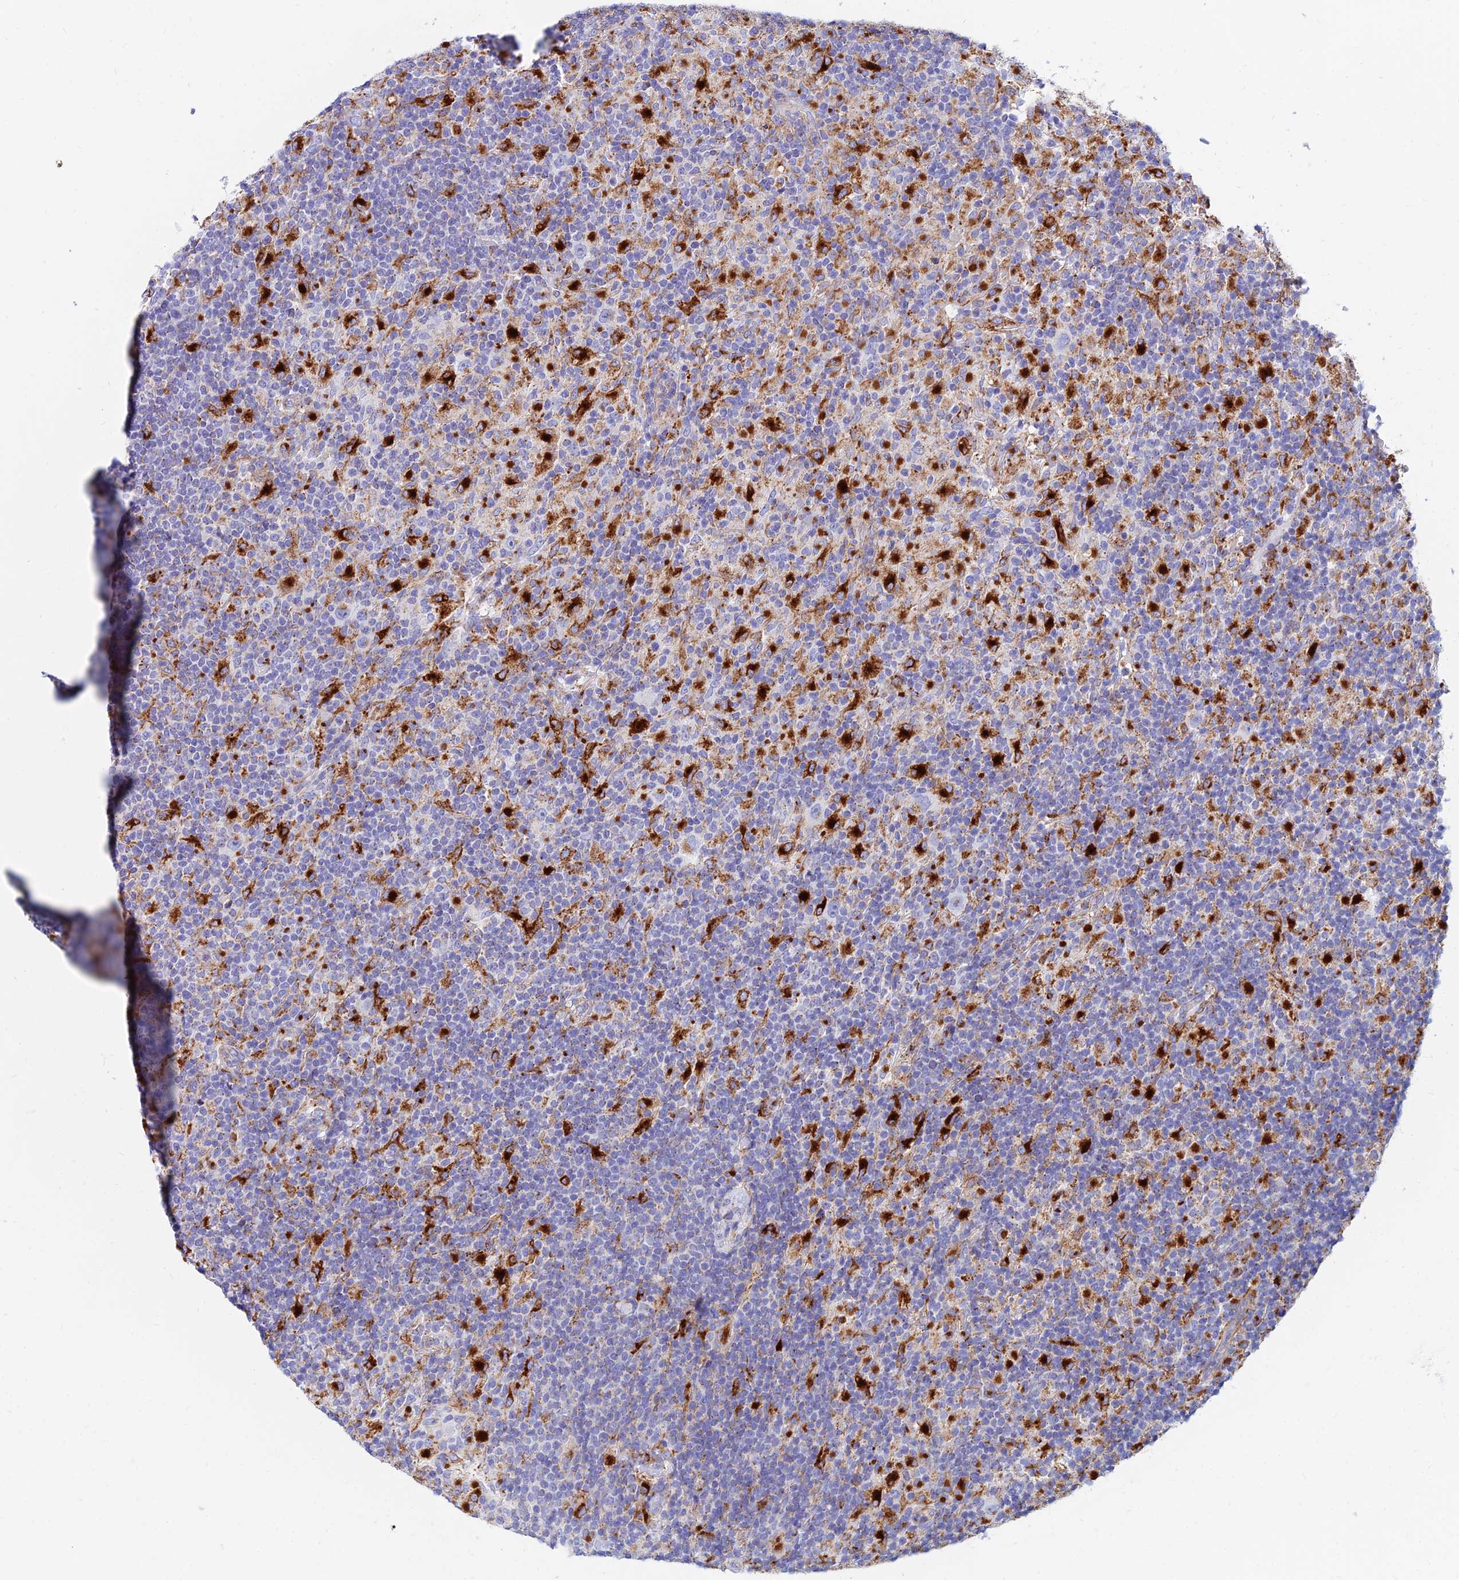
{"staining": {"intensity": "moderate", "quantity": "<25%", "location": "cytoplasmic/membranous"}, "tissue": "lymphoma", "cell_type": "Tumor cells", "image_type": "cancer", "snomed": [{"axis": "morphology", "description": "Hodgkin's disease, NOS"}, {"axis": "topography", "description": "Lymph node"}], "caption": "Lymphoma was stained to show a protein in brown. There is low levels of moderate cytoplasmic/membranous positivity in about <25% of tumor cells. (DAB (3,3'-diaminobenzidine) IHC, brown staining for protein, blue staining for nuclei).", "gene": "SPNS1", "patient": {"sex": "male", "age": 70}}